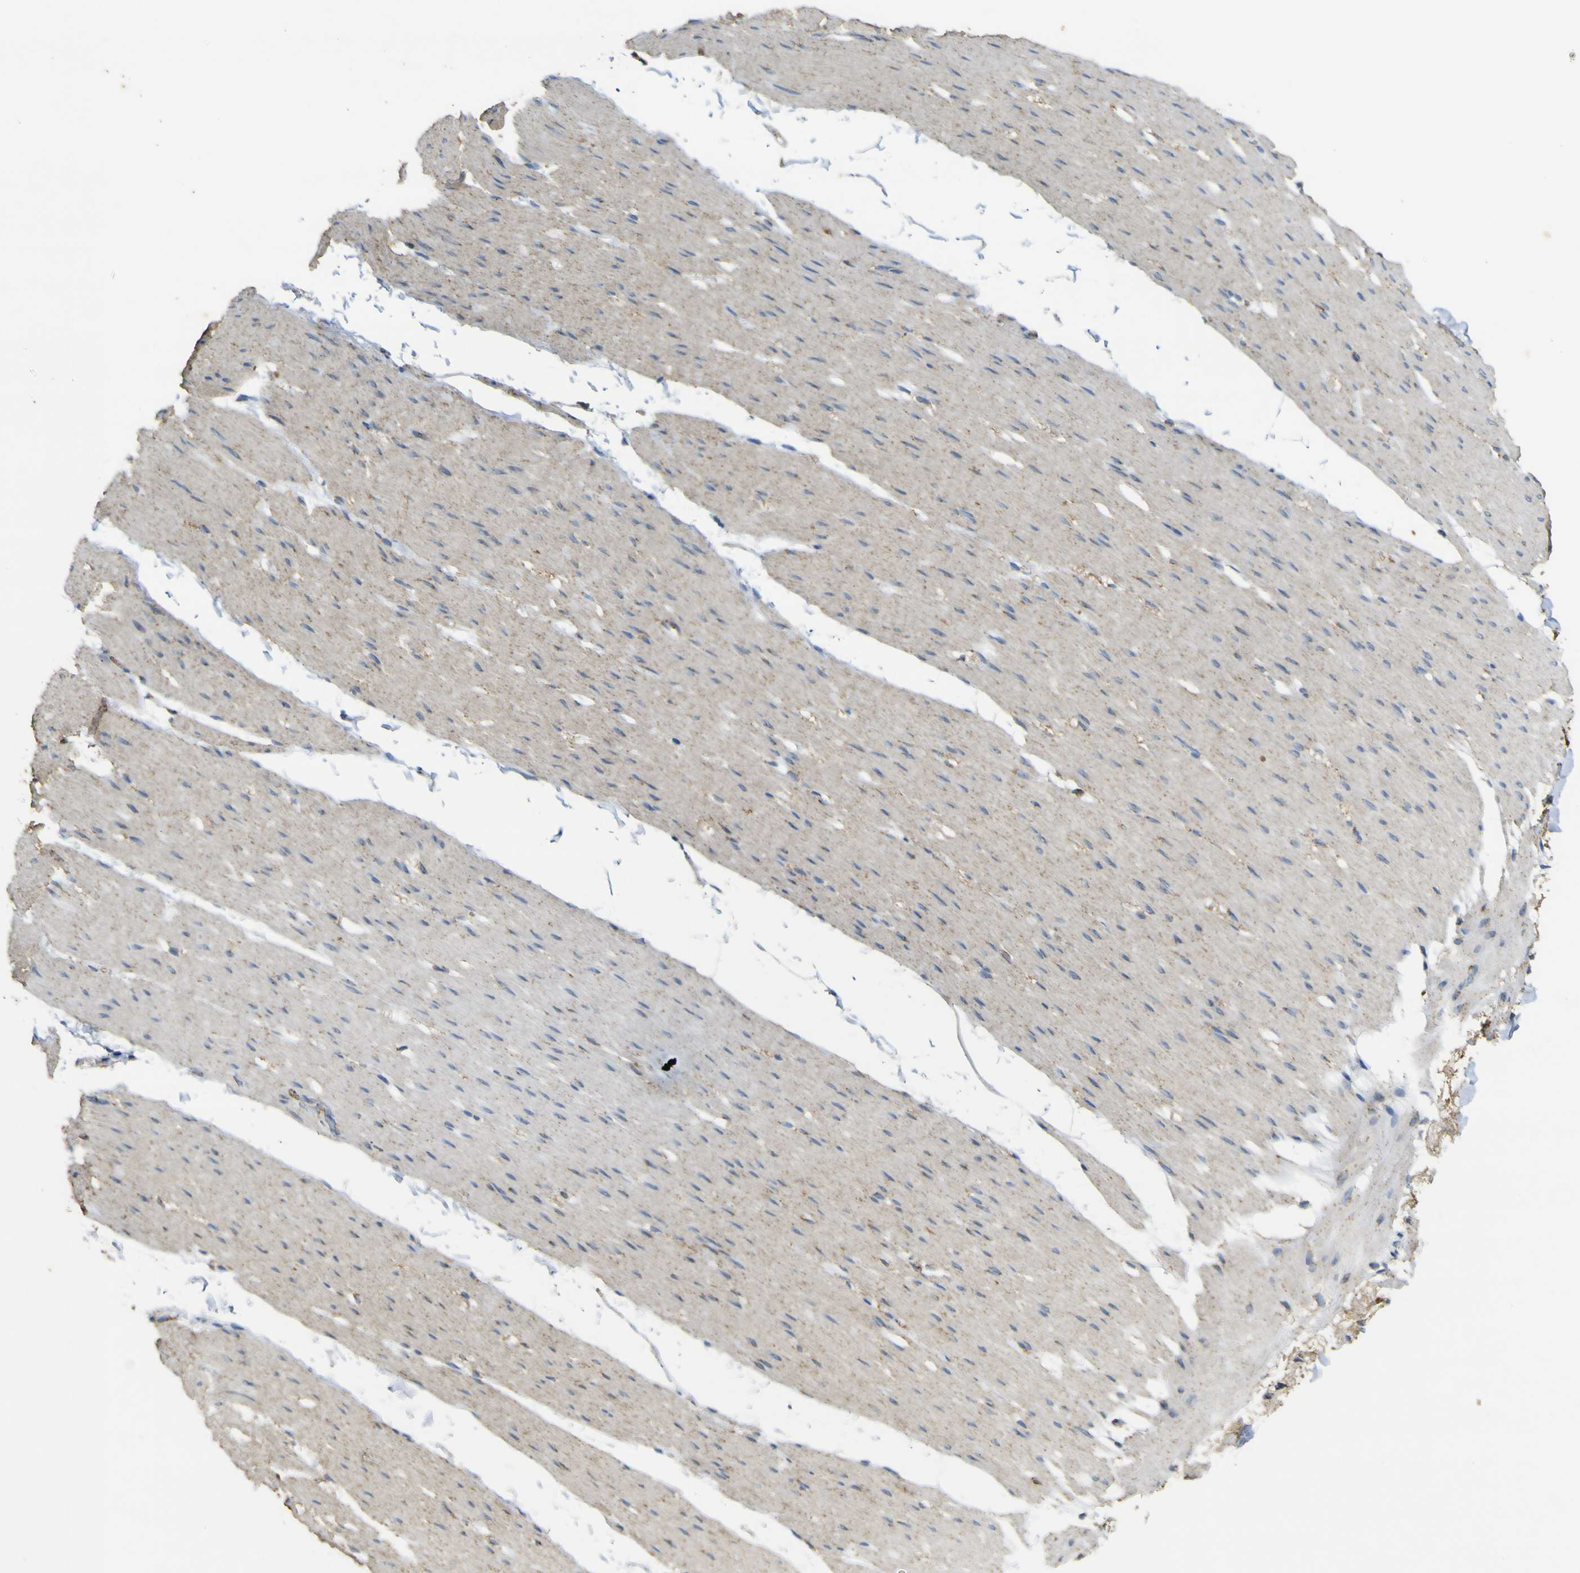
{"staining": {"intensity": "weak", "quantity": ">75%", "location": "cytoplasmic/membranous"}, "tissue": "smooth muscle", "cell_type": "Smooth muscle cells", "image_type": "normal", "snomed": [{"axis": "morphology", "description": "Normal tissue, NOS"}, {"axis": "topography", "description": "Smooth muscle"}, {"axis": "topography", "description": "Colon"}], "caption": "This is a photomicrograph of immunohistochemistry (IHC) staining of benign smooth muscle, which shows weak expression in the cytoplasmic/membranous of smooth muscle cells.", "gene": "ACSL3", "patient": {"sex": "male", "age": 67}}